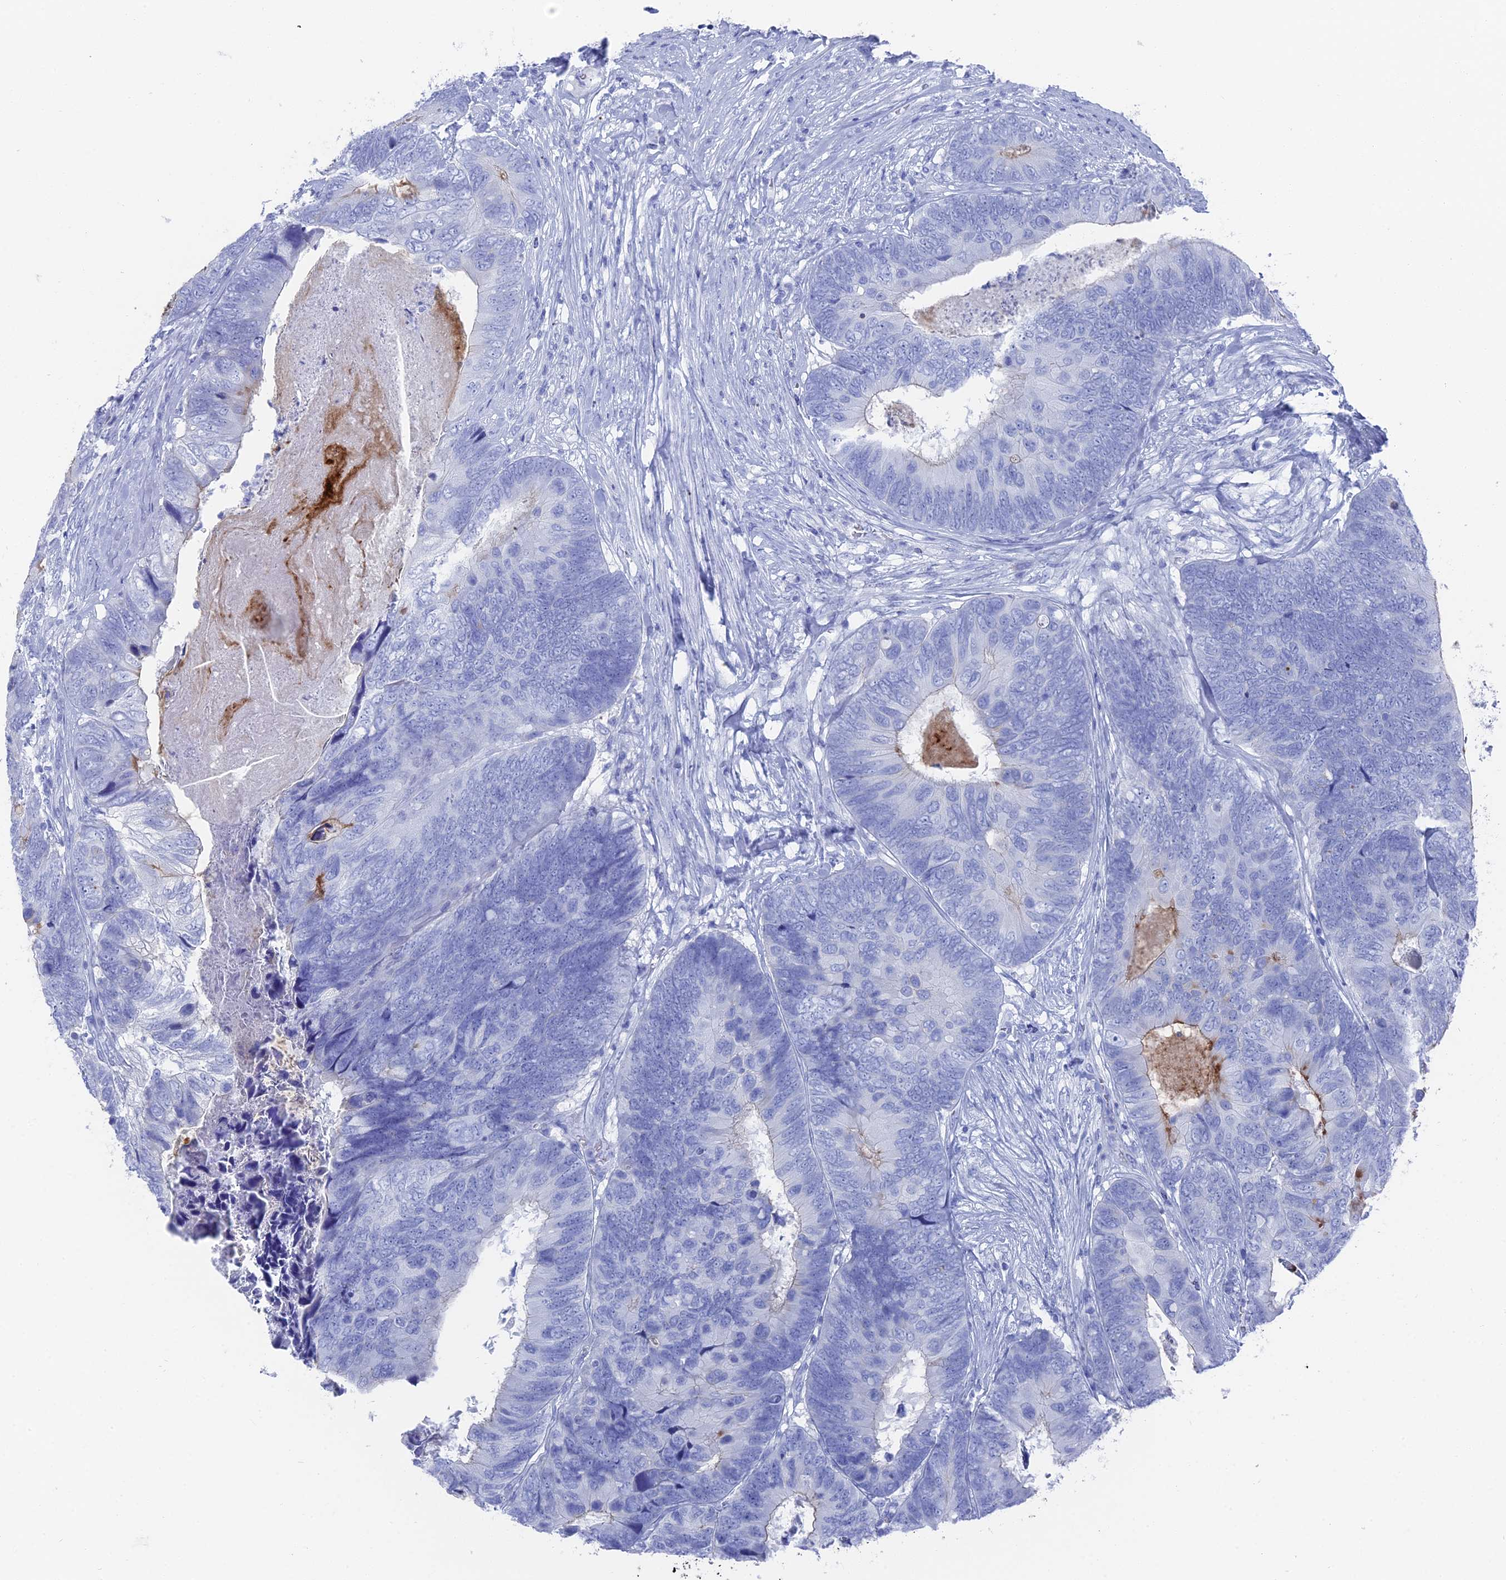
{"staining": {"intensity": "moderate", "quantity": "<25%", "location": "cytoplasmic/membranous"}, "tissue": "colorectal cancer", "cell_type": "Tumor cells", "image_type": "cancer", "snomed": [{"axis": "morphology", "description": "Adenocarcinoma, NOS"}, {"axis": "topography", "description": "Colon"}], "caption": "Immunohistochemistry image of human colorectal adenocarcinoma stained for a protein (brown), which reveals low levels of moderate cytoplasmic/membranous staining in about <25% of tumor cells.", "gene": "ENPP3", "patient": {"sex": "female", "age": 67}}